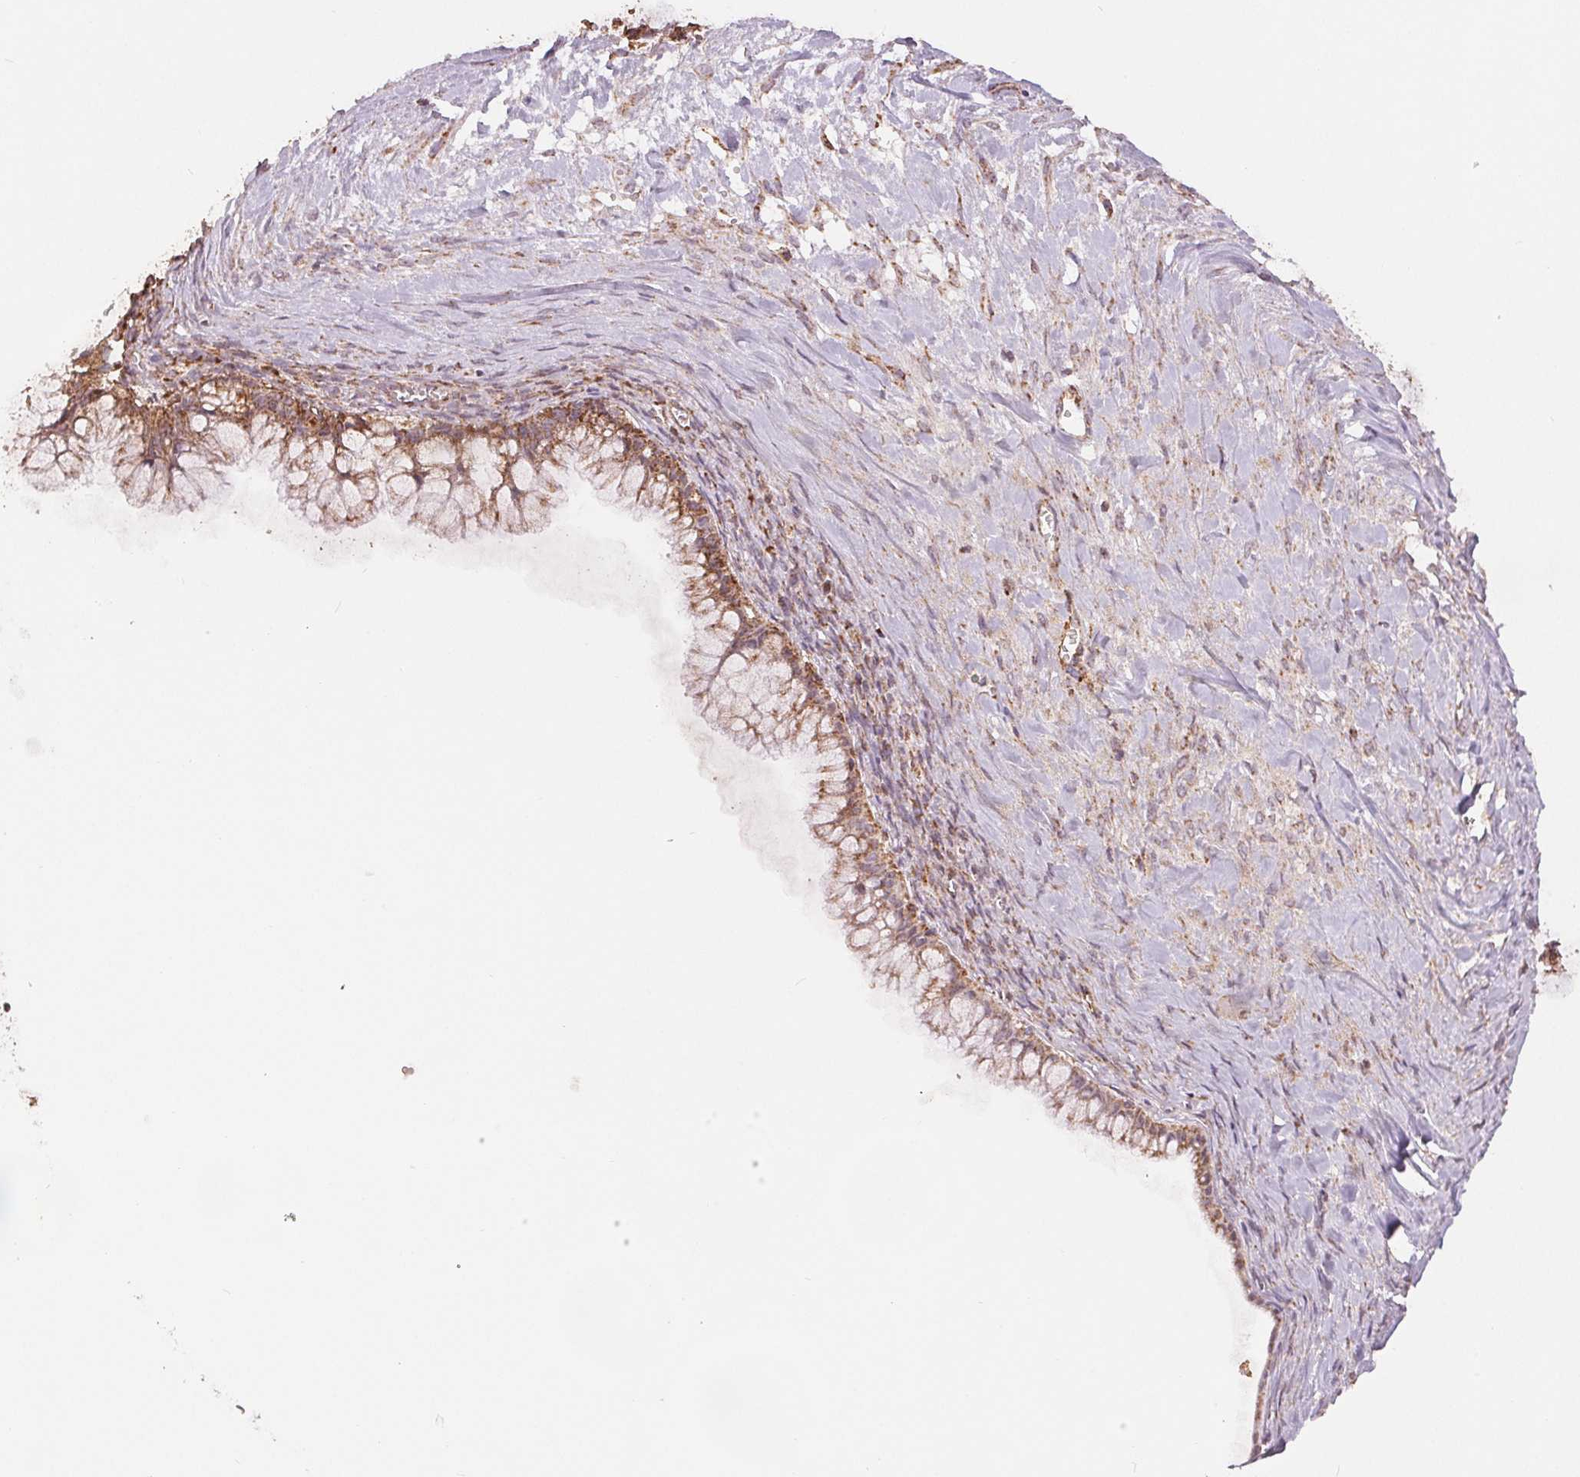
{"staining": {"intensity": "moderate", "quantity": ">75%", "location": "cytoplasmic/membranous"}, "tissue": "ovarian cancer", "cell_type": "Tumor cells", "image_type": "cancer", "snomed": [{"axis": "morphology", "description": "Cystadenocarcinoma, mucinous, NOS"}, {"axis": "topography", "description": "Ovary"}], "caption": "IHC image of ovarian mucinous cystadenocarcinoma stained for a protein (brown), which reveals medium levels of moderate cytoplasmic/membranous expression in about >75% of tumor cells.", "gene": "SDHB", "patient": {"sex": "female", "age": 41}}